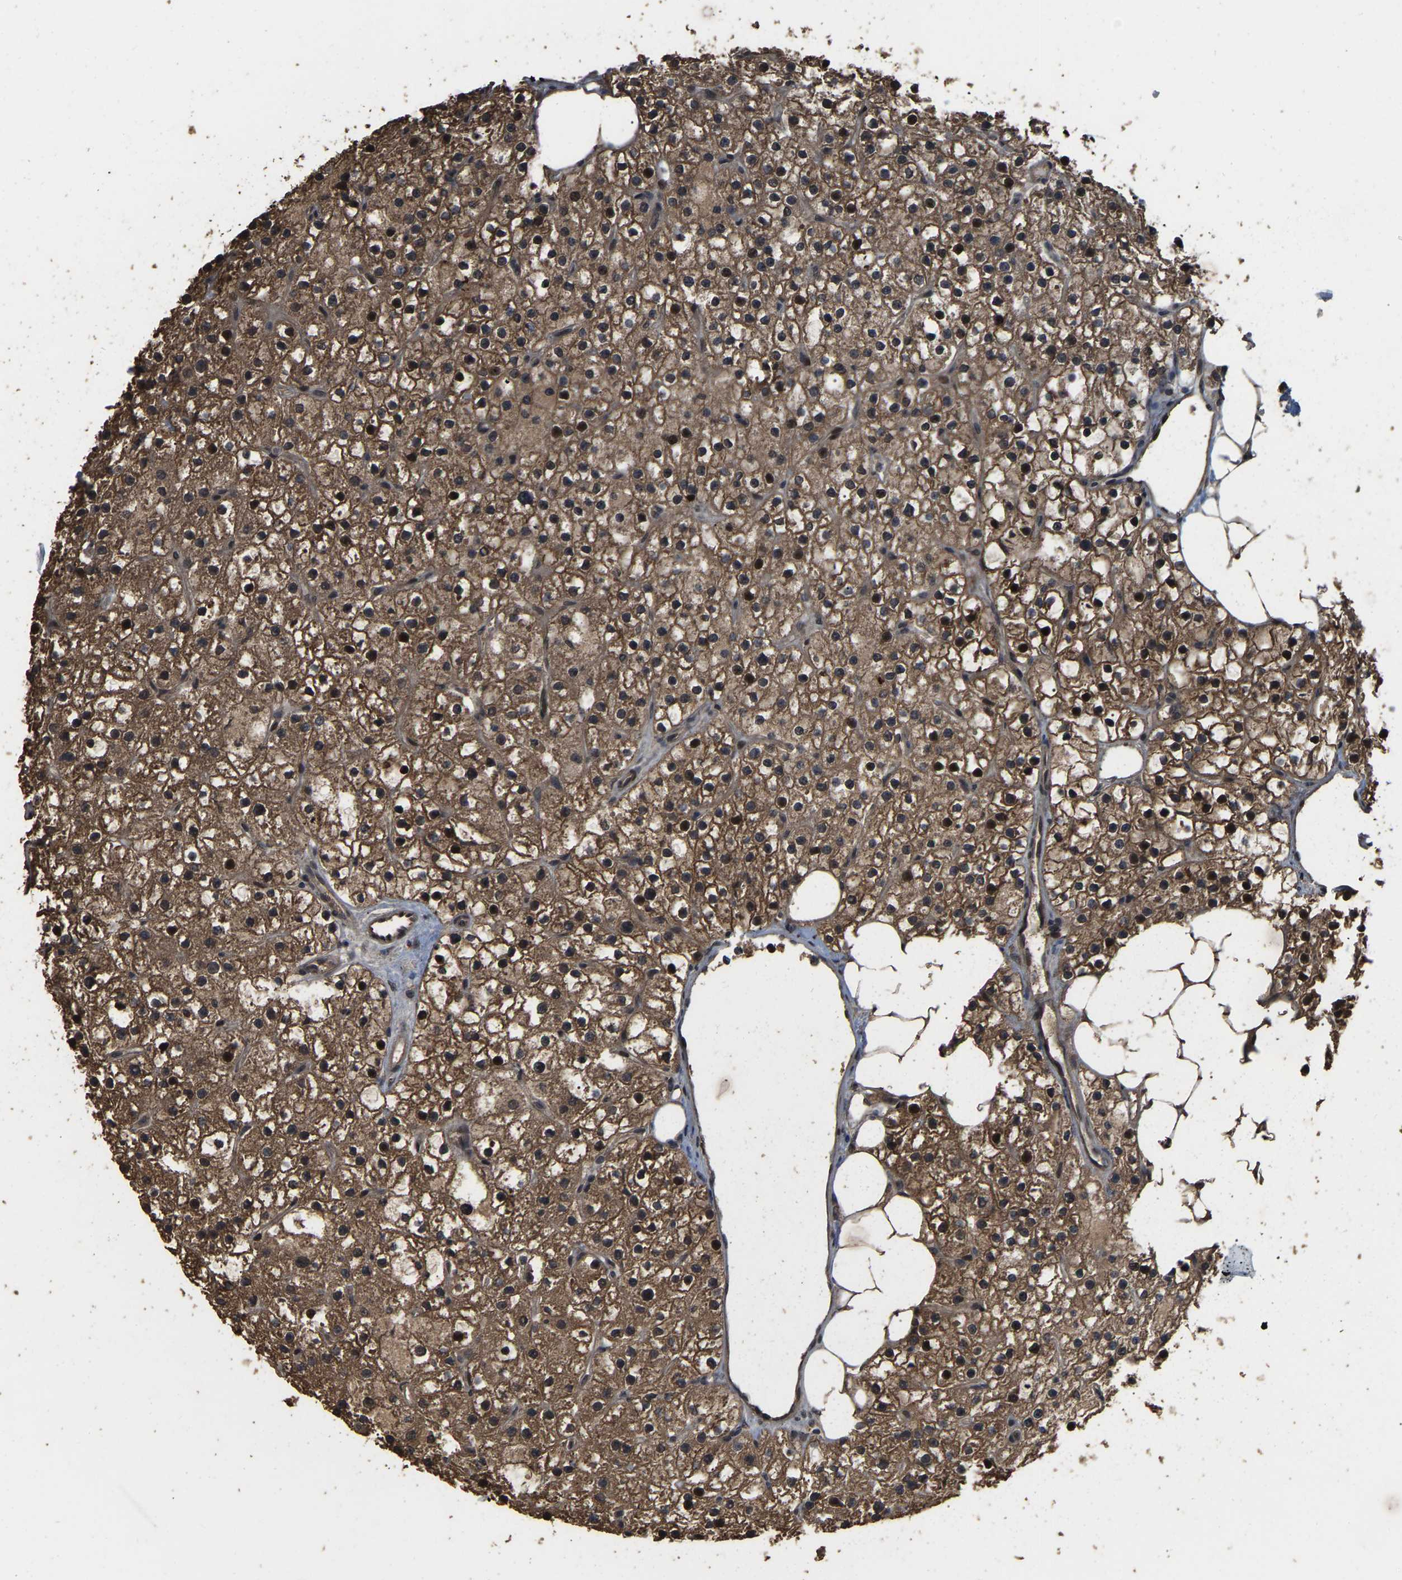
{"staining": {"intensity": "moderate", "quantity": ">75%", "location": "cytoplasmic/membranous"}, "tissue": "parathyroid gland", "cell_type": "Glandular cells", "image_type": "normal", "snomed": [{"axis": "morphology", "description": "Normal tissue, NOS"}, {"axis": "morphology", "description": "Adenoma, NOS"}, {"axis": "topography", "description": "Parathyroid gland"}], "caption": "Glandular cells exhibit medium levels of moderate cytoplasmic/membranous staining in about >75% of cells in normal parathyroid gland.", "gene": "ARHGAP23", "patient": {"sex": "female", "age": 70}}